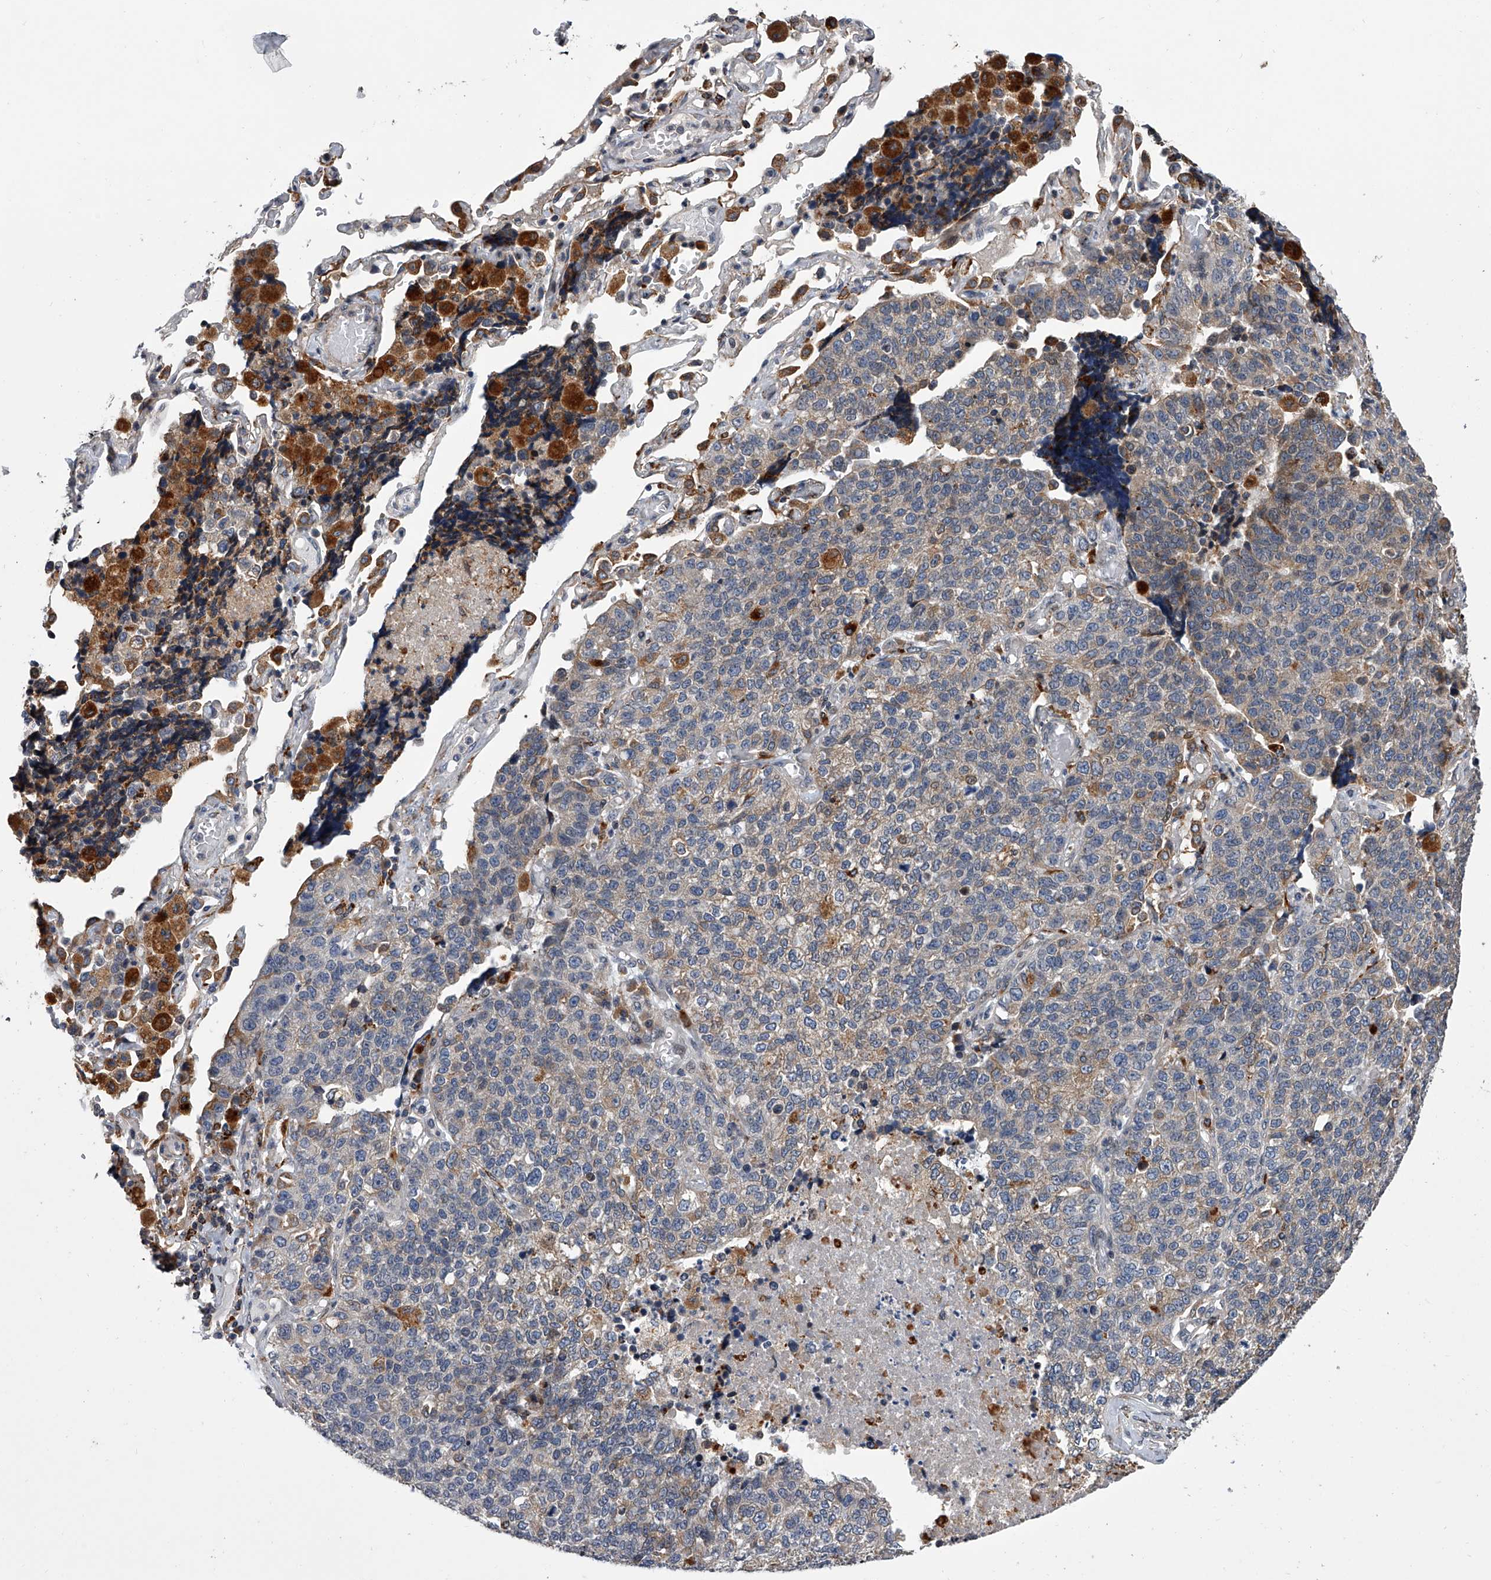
{"staining": {"intensity": "moderate", "quantity": "<25%", "location": "cytoplasmic/membranous"}, "tissue": "lung cancer", "cell_type": "Tumor cells", "image_type": "cancer", "snomed": [{"axis": "morphology", "description": "Adenocarcinoma, NOS"}, {"axis": "topography", "description": "Lung"}], "caption": "DAB (3,3'-diaminobenzidine) immunohistochemical staining of adenocarcinoma (lung) displays moderate cytoplasmic/membranous protein positivity in approximately <25% of tumor cells.", "gene": "TRIM8", "patient": {"sex": "male", "age": 49}}